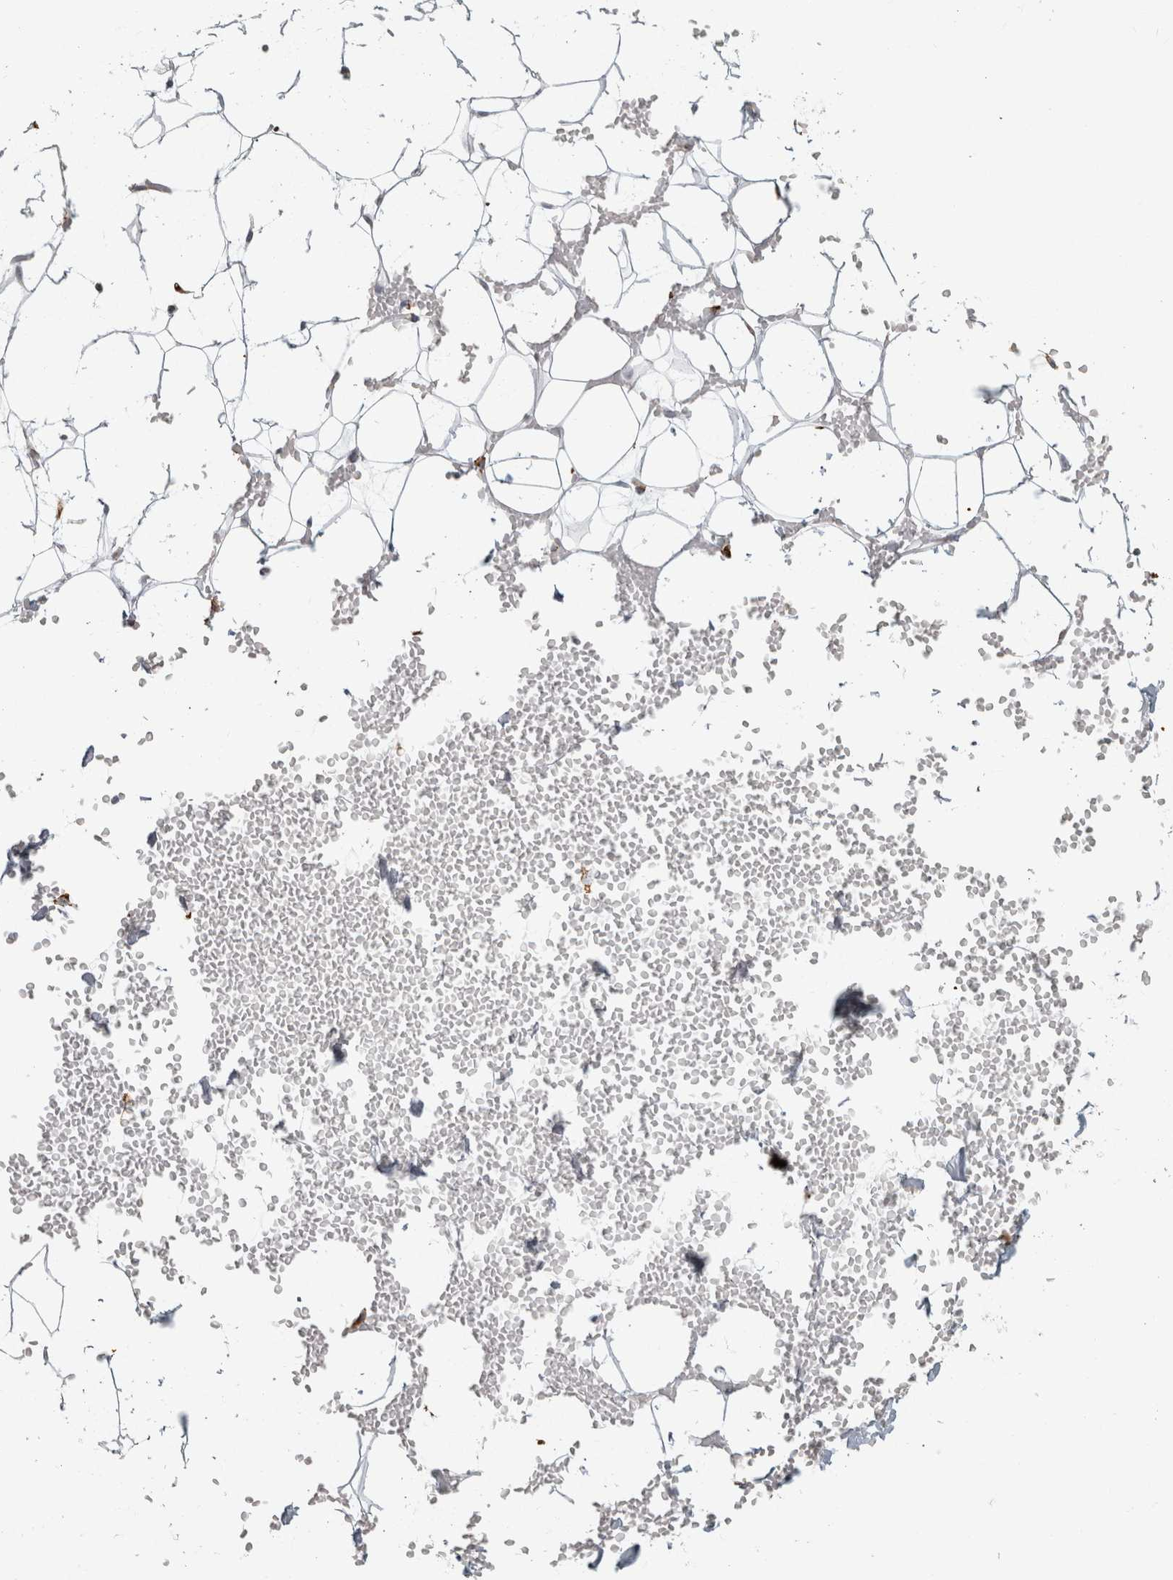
{"staining": {"intensity": "negative", "quantity": "none", "location": "none"}, "tissue": "adipose tissue", "cell_type": "Adipocytes", "image_type": "normal", "snomed": [{"axis": "morphology", "description": "Normal tissue, NOS"}, {"axis": "topography", "description": "Breast"}], "caption": "Immunohistochemistry photomicrograph of benign human adipose tissue stained for a protein (brown), which reveals no staining in adipocytes.", "gene": "OSTN", "patient": {"sex": "female", "age": 23}}